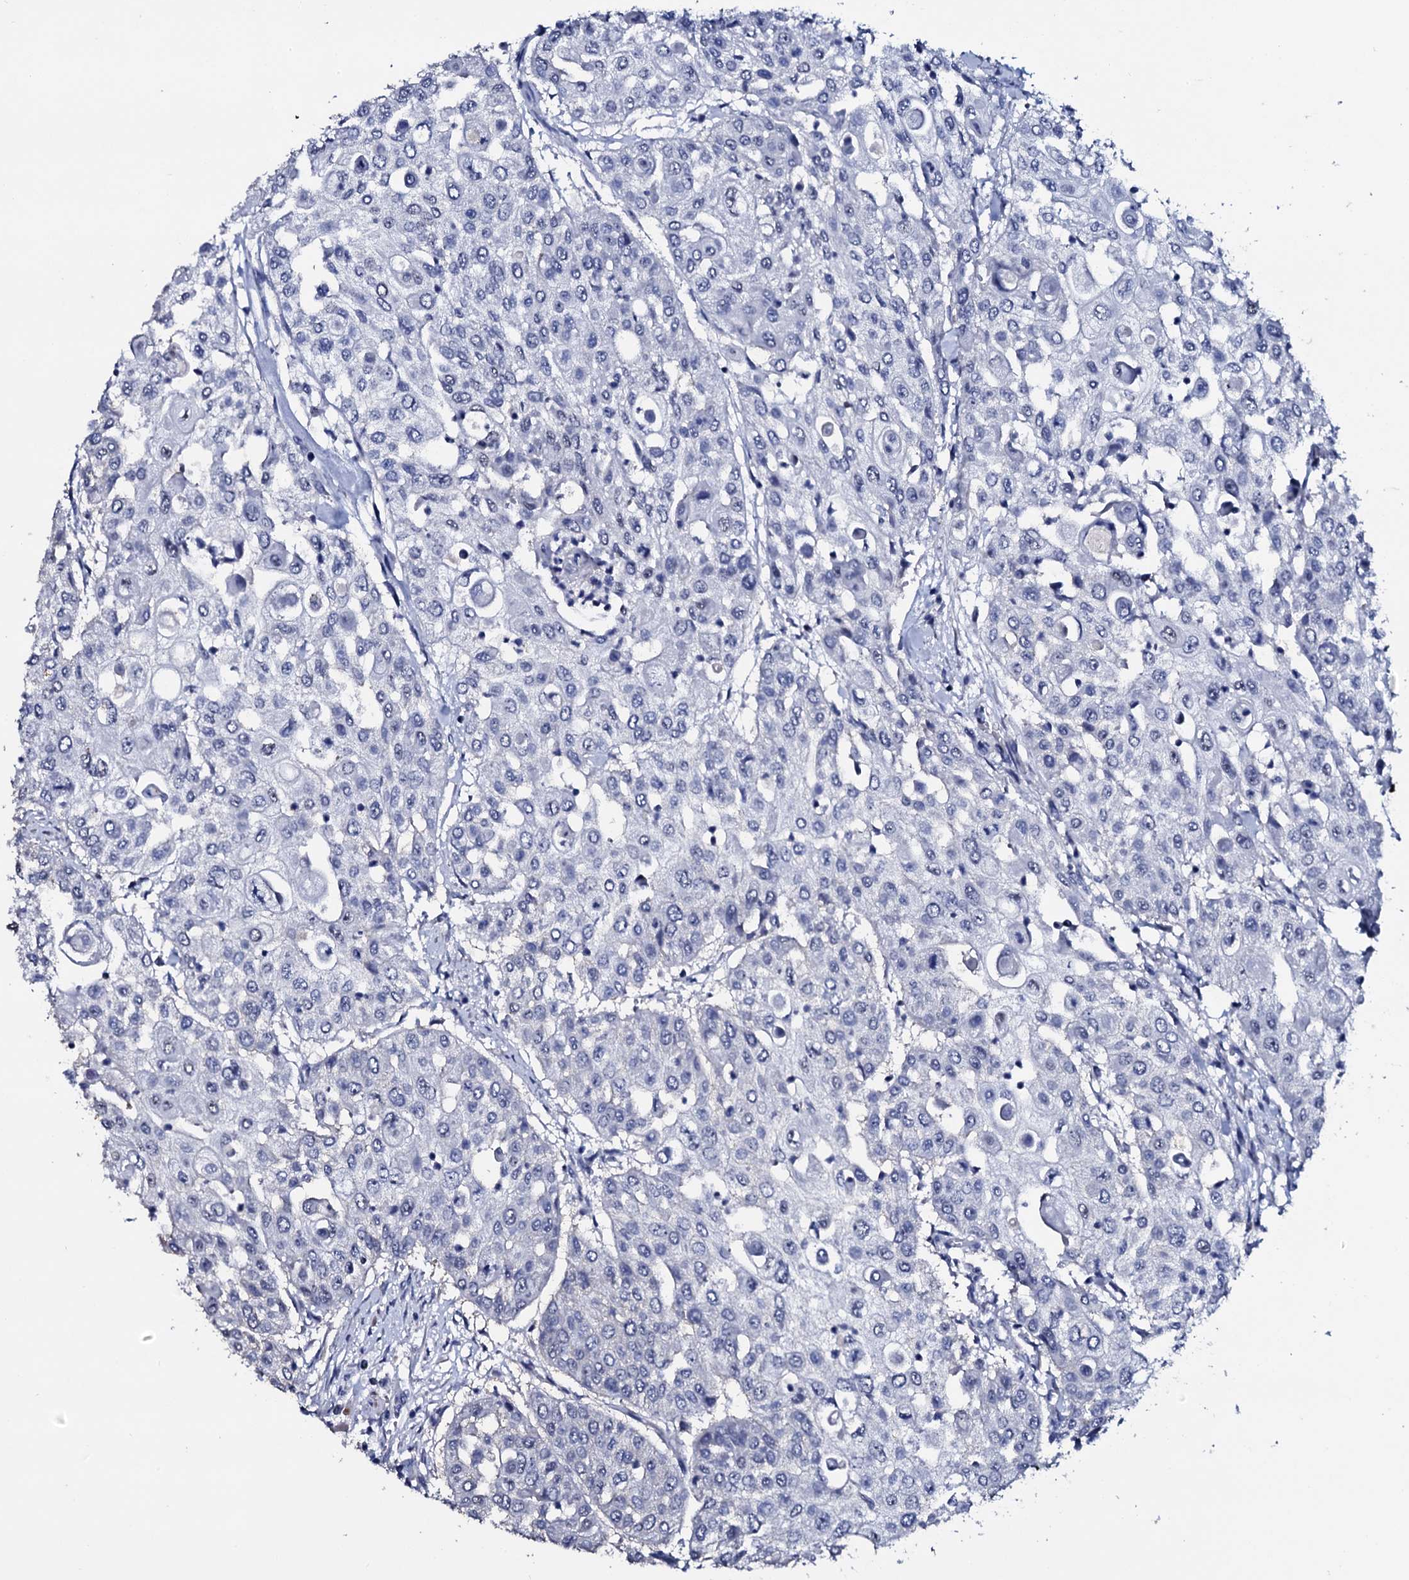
{"staining": {"intensity": "negative", "quantity": "none", "location": "none"}, "tissue": "urothelial cancer", "cell_type": "Tumor cells", "image_type": "cancer", "snomed": [{"axis": "morphology", "description": "Urothelial carcinoma, High grade"}, {"axis": "topography", "description": "Urinary bladder"}], "caption": "High magnification brightfield microscopy of urothelial carcinoma (high-grade) stained with DAB (brown) and counterstained with hematoxylin (blue): tumor cells show no significant expression.", "gene": "NPM2", "patient": {"sex": "female", "age": 79}}